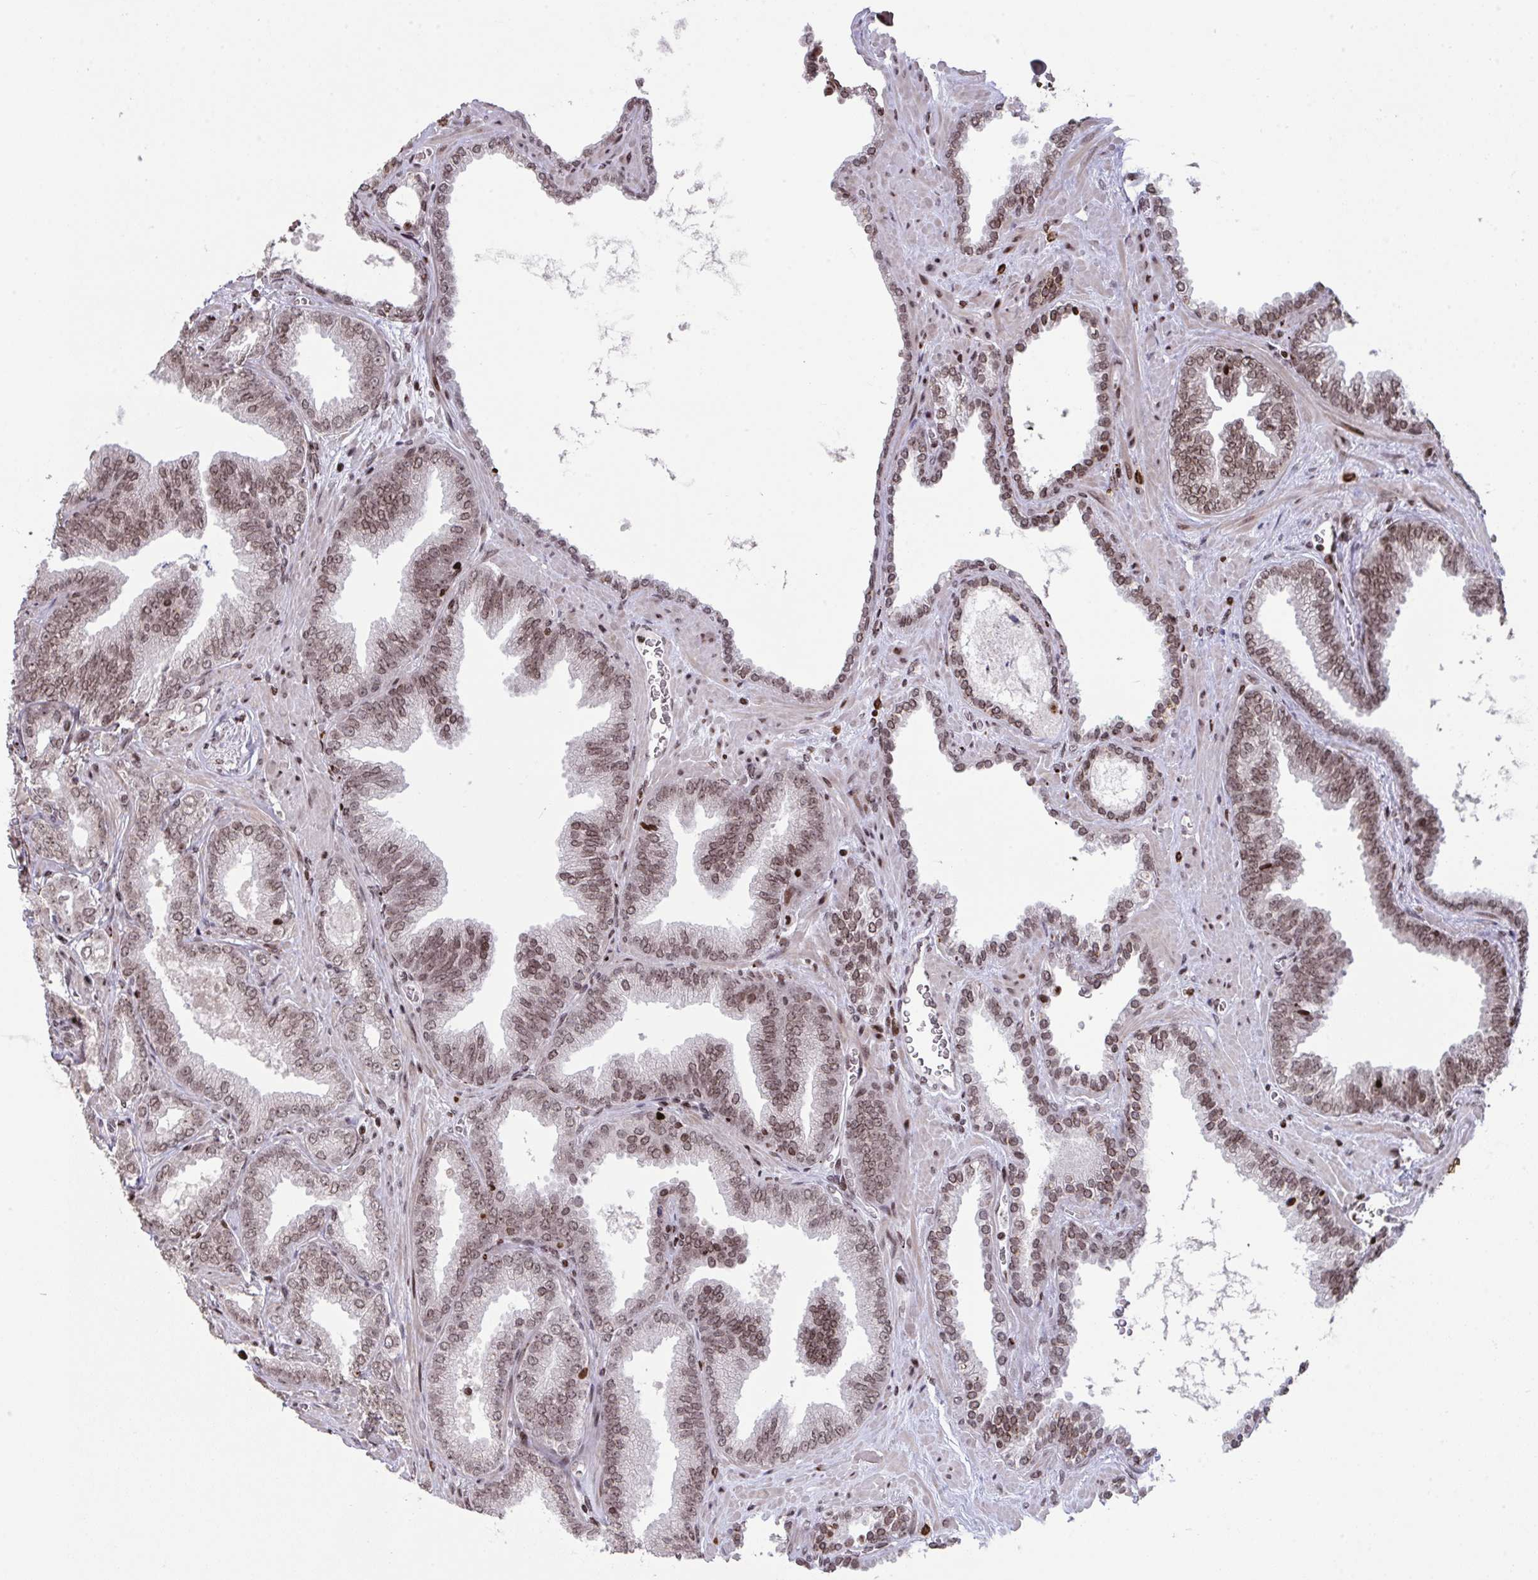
{"staining": {"intensity": "moderate", "quantity": ">75%", "location": "nuclear"}, "tissue": "prostate cancer", "cell_type": "Tumor cells", "image_type": "cancer", "snomed": [{"axis": "morphology", "description": "Adenocarcinoma, High grade"}, {"axis": "topography", "description": "Prostate"}], "caption": "A histopathology image showing moderate nuclear positivity in about >75% of tumor cells in prostate adenocarcinoma (high-grade), as visualized by brown immunohistochemical staining.", "gene": "NIP7", "patient": {"sex": "male", "age": 68}}